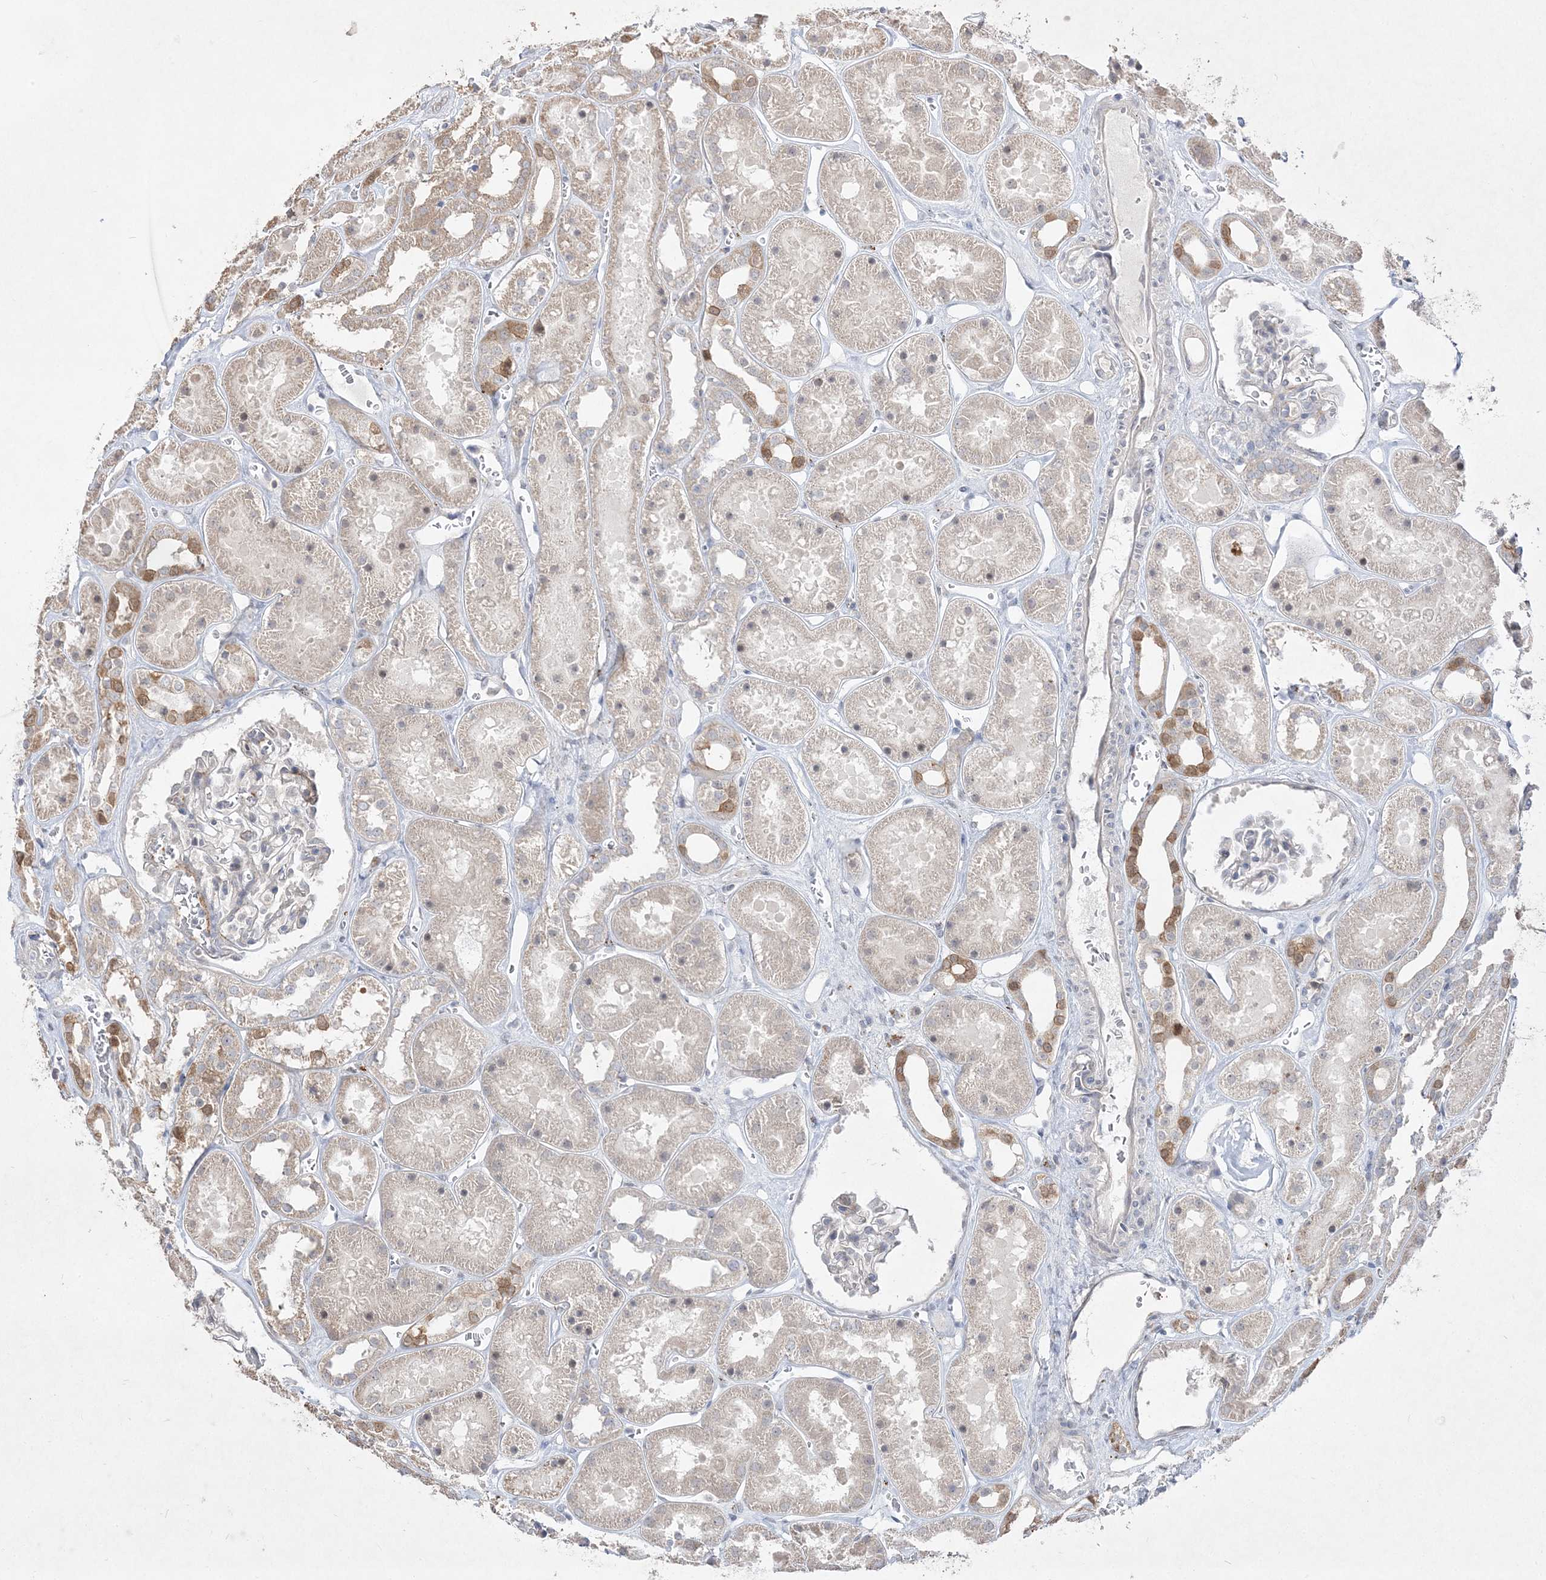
{"staining": {"intensity": "negative", "quantity": "none", "location": "none"}, "tissue": "kidney", "cell_type": "Cells in glomeruli", "image_type": "normal", "snomed": [{"axis": "morphology", "description": "Normal tissue, NOS"}, {"axis": "topography", "description": "Kidney"}], "caption": "Cells in glomeruli show no significant staining in benign kidney. The staining was performed using DAB to visualize the protein expression in brown, while the nuclei were stained in blue with hematoxylin (Magnification: 20x).", "gene": "CLNK", "patient": {"sex": "female", "age": 41}}